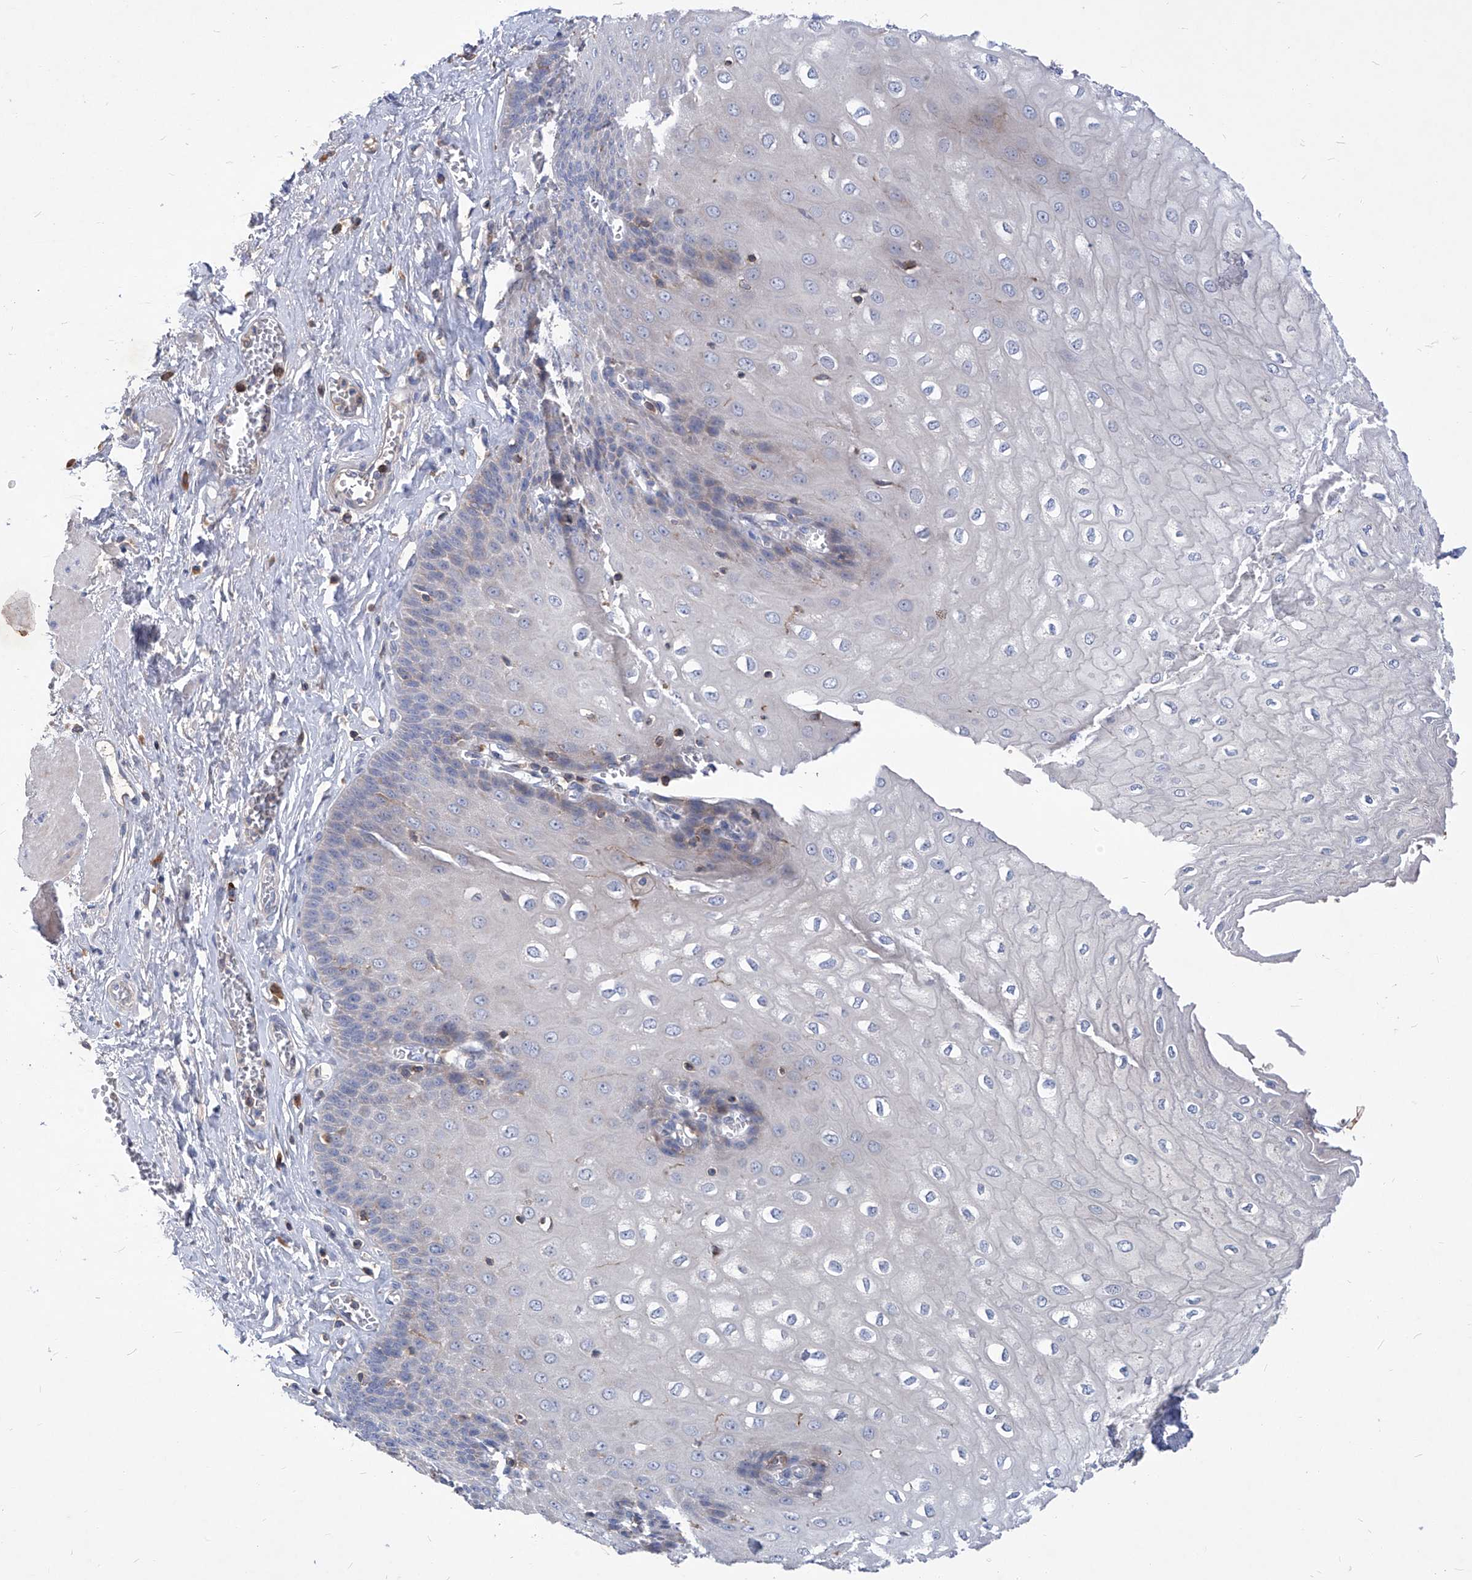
{"staining": {"intensity": "weak", "quantity": "<25%", "location": "cytoplasmic/membranous"}, "tissue": "esophagus", "cell_type": "Squamous epithelial cells", "image_type": "normal", "snomed": [{"axis": "morphology", "description": "Normal tissue, NOS"}, {"axis": "topography", "description": "Esophagus"}], "caption": "The IHC photomicrograph has no significant positivity in squamous epithelial cells of esophagus.", "gene": "EPHA8", "patient": {"sex": "male", "age": 60}}